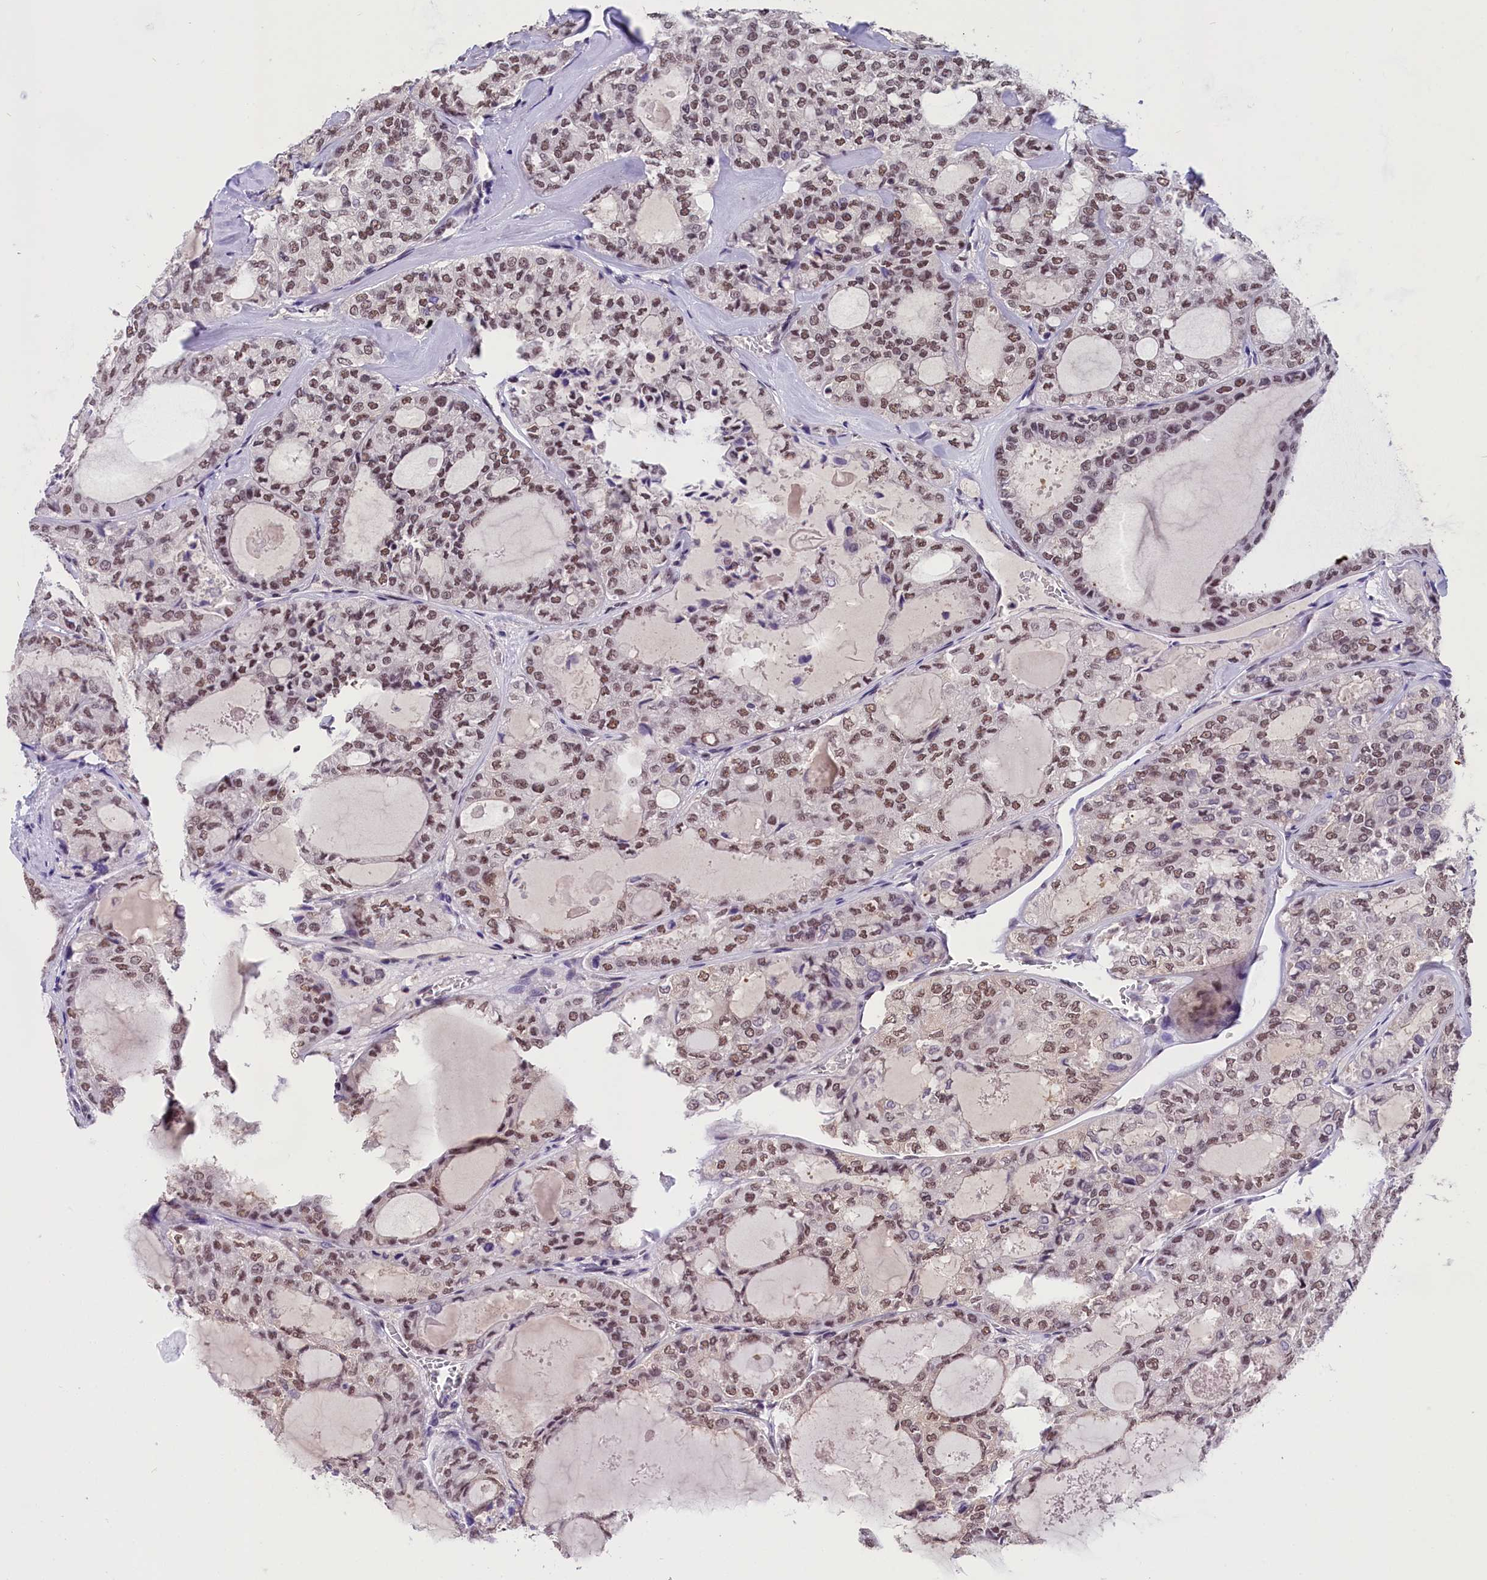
{"staining": {"intensity": "moderate", "quantity": ">75%", "location": "nuclear"}, "tissue": "thyroid cancer", "cell_type": "Tumor cells", "image_type": "cancer", "snomed": [{"axis": "morphology", "description": "Follicular adenoma carcinoma, NOS"}, {"axis": "topography", "description": "Thyroid gland"}], "caption": "The image demonstrates immunohistochemical staining of follicular adenoma carcinoma (thyroid). There is moderate nuclear positivity is identified in approximately >75% of tumor cells.", "gene": "ZC3H4", "patient": {"sex": "male", "age": 75}}